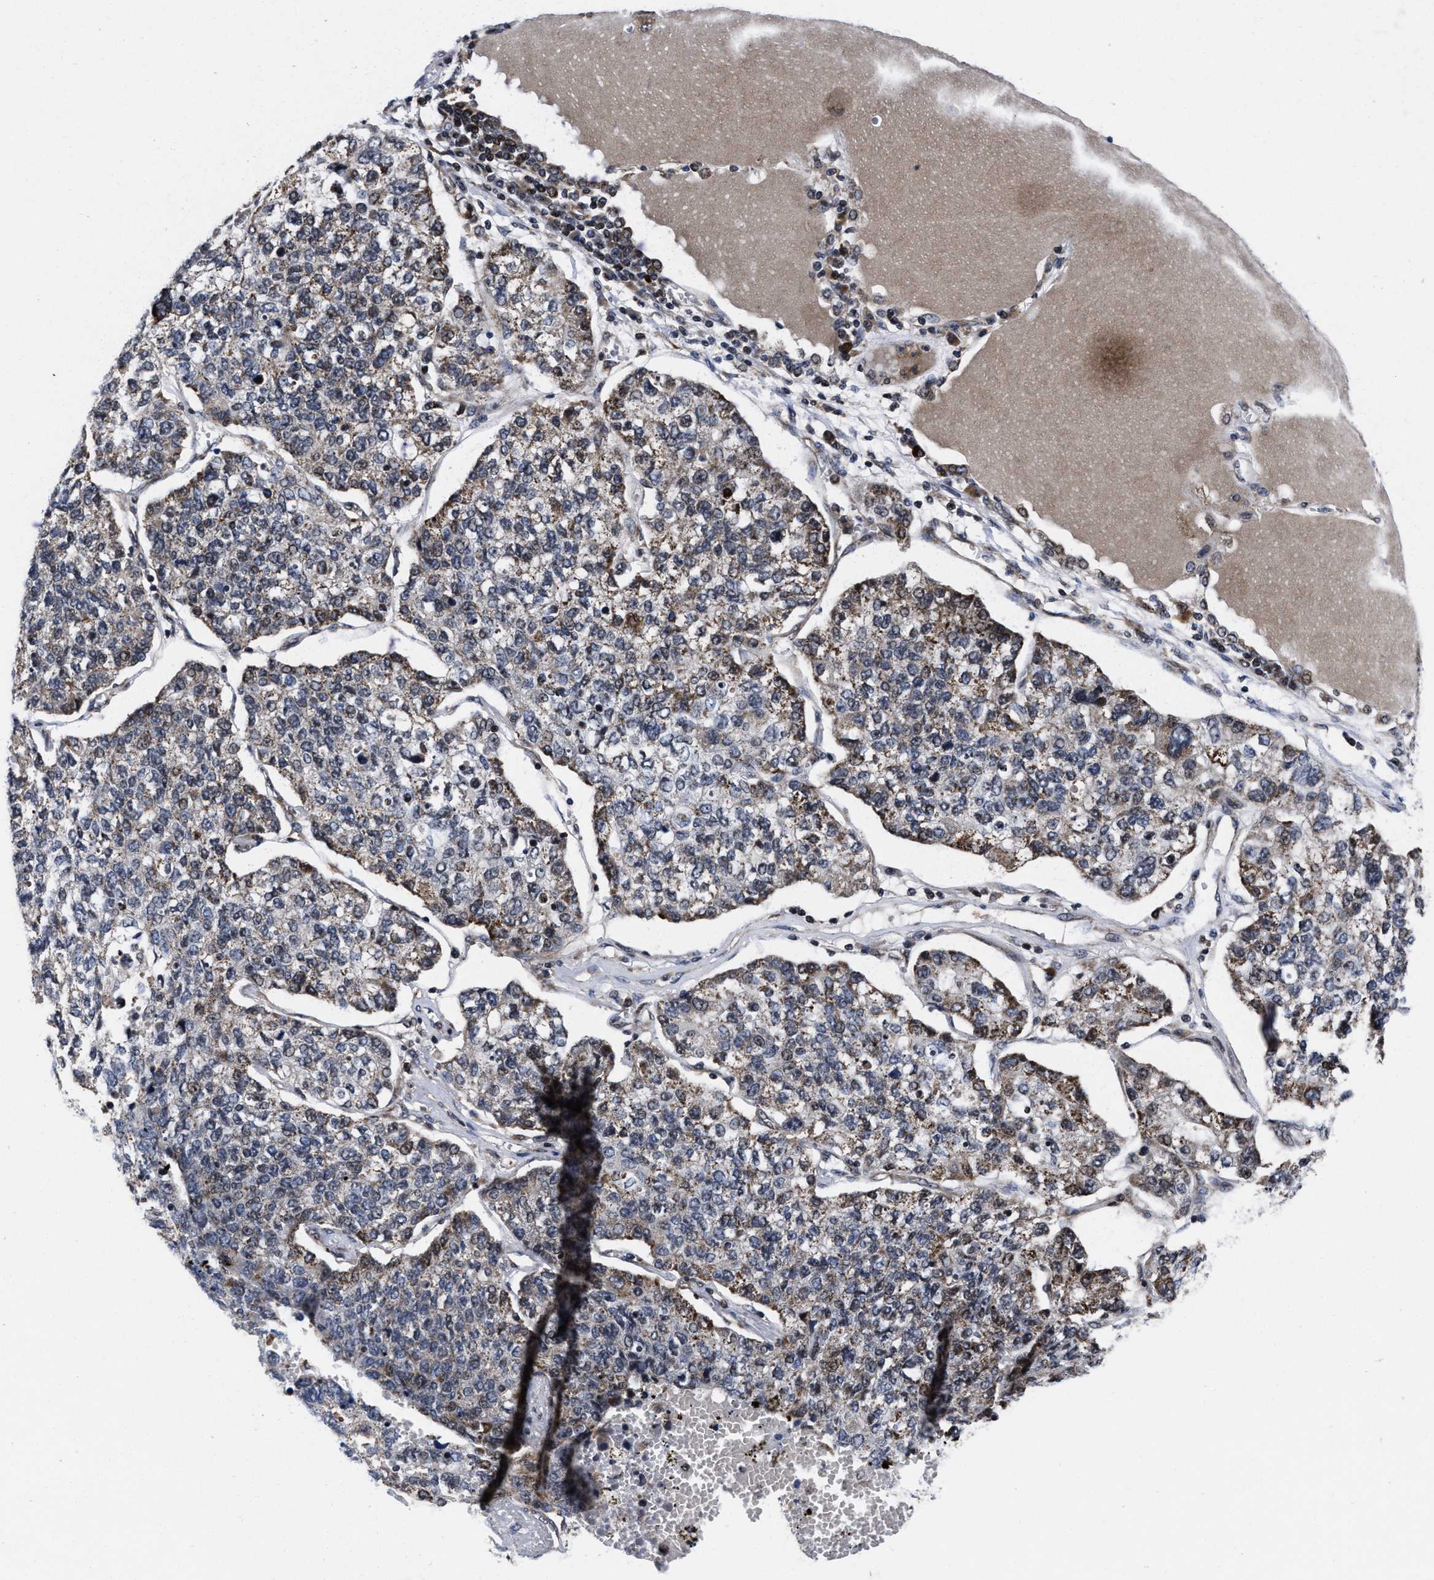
{"staining": {"intensity": "moderate", "quantity": "<25%", "location": "cytoplasmic/membranous"}, "tissue": "lung cancer", "cell_type": "Tumor cells", "image_type": "cancer", "snomed": [{"axis": "morphology", "description": "Adenocarcinoma, NOS"}, {"axis": "topography", "description": "Lung"}], "caption": "An image of lung cancer stained for a protein demonstrates moderate cytoplasmic/membranous brown staining in tumor cells. (IHC, brightfield microscopy, high magnification).", "gene": "MRPL50", "patient": {"sex": "male", "age": 49}}